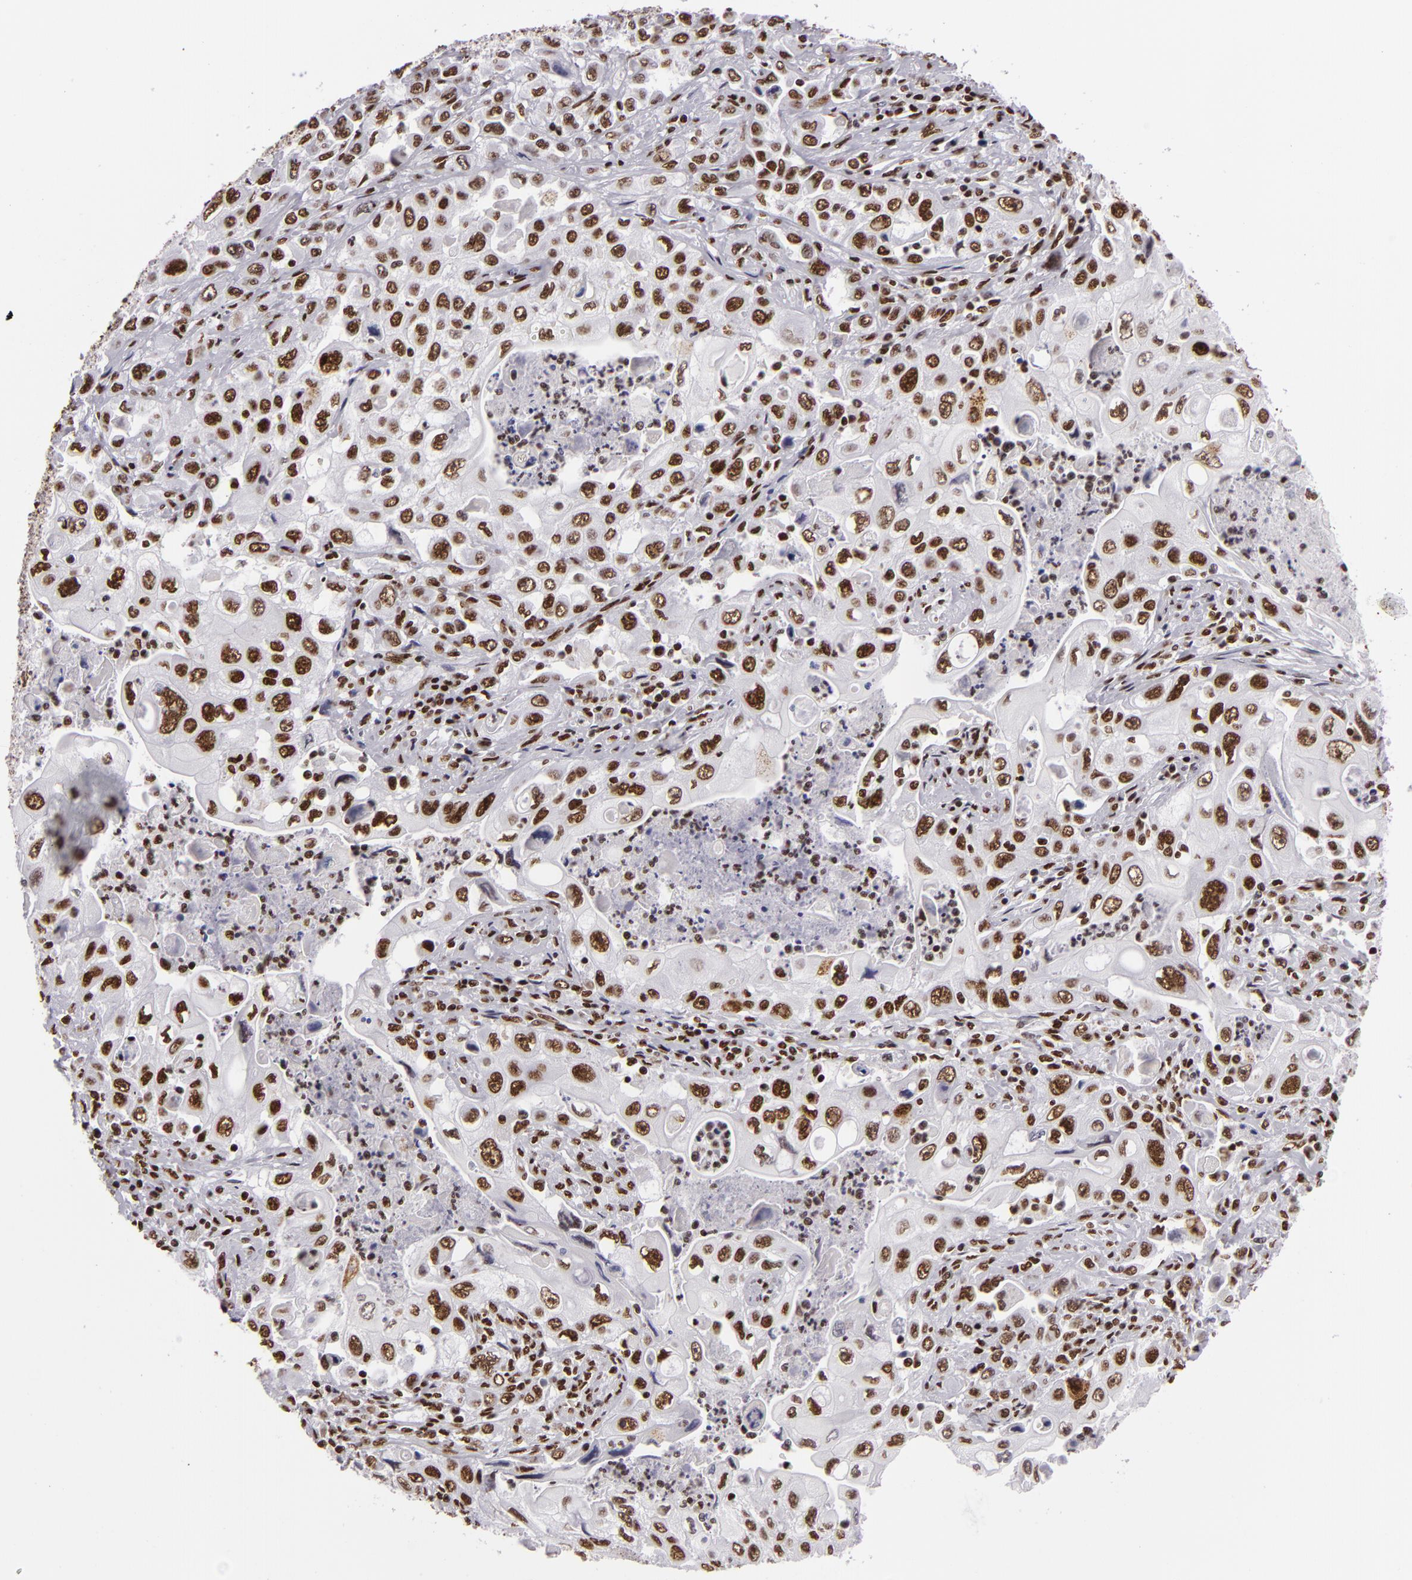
{"staining": {"intensity": "strong", "quantity": ">75%", "location": "nuclear"}, "tissue": "pancreatic cancer", "cell_type": "Tumor cells", "image_type": "cancer", "snomed": [{"axis": "morphology", "description": "Adenocarcinoma, NOS"}, {"axis": "topography", "description": "Pancreas"}], "caption": "Brown immunohistochemical staining in pancreatic adenocarcinoma displays strong nuclear staining in approximately >75% of tumor cells.", "gene": "SAFB", "patient": {"sex": "male", "age": 70}}